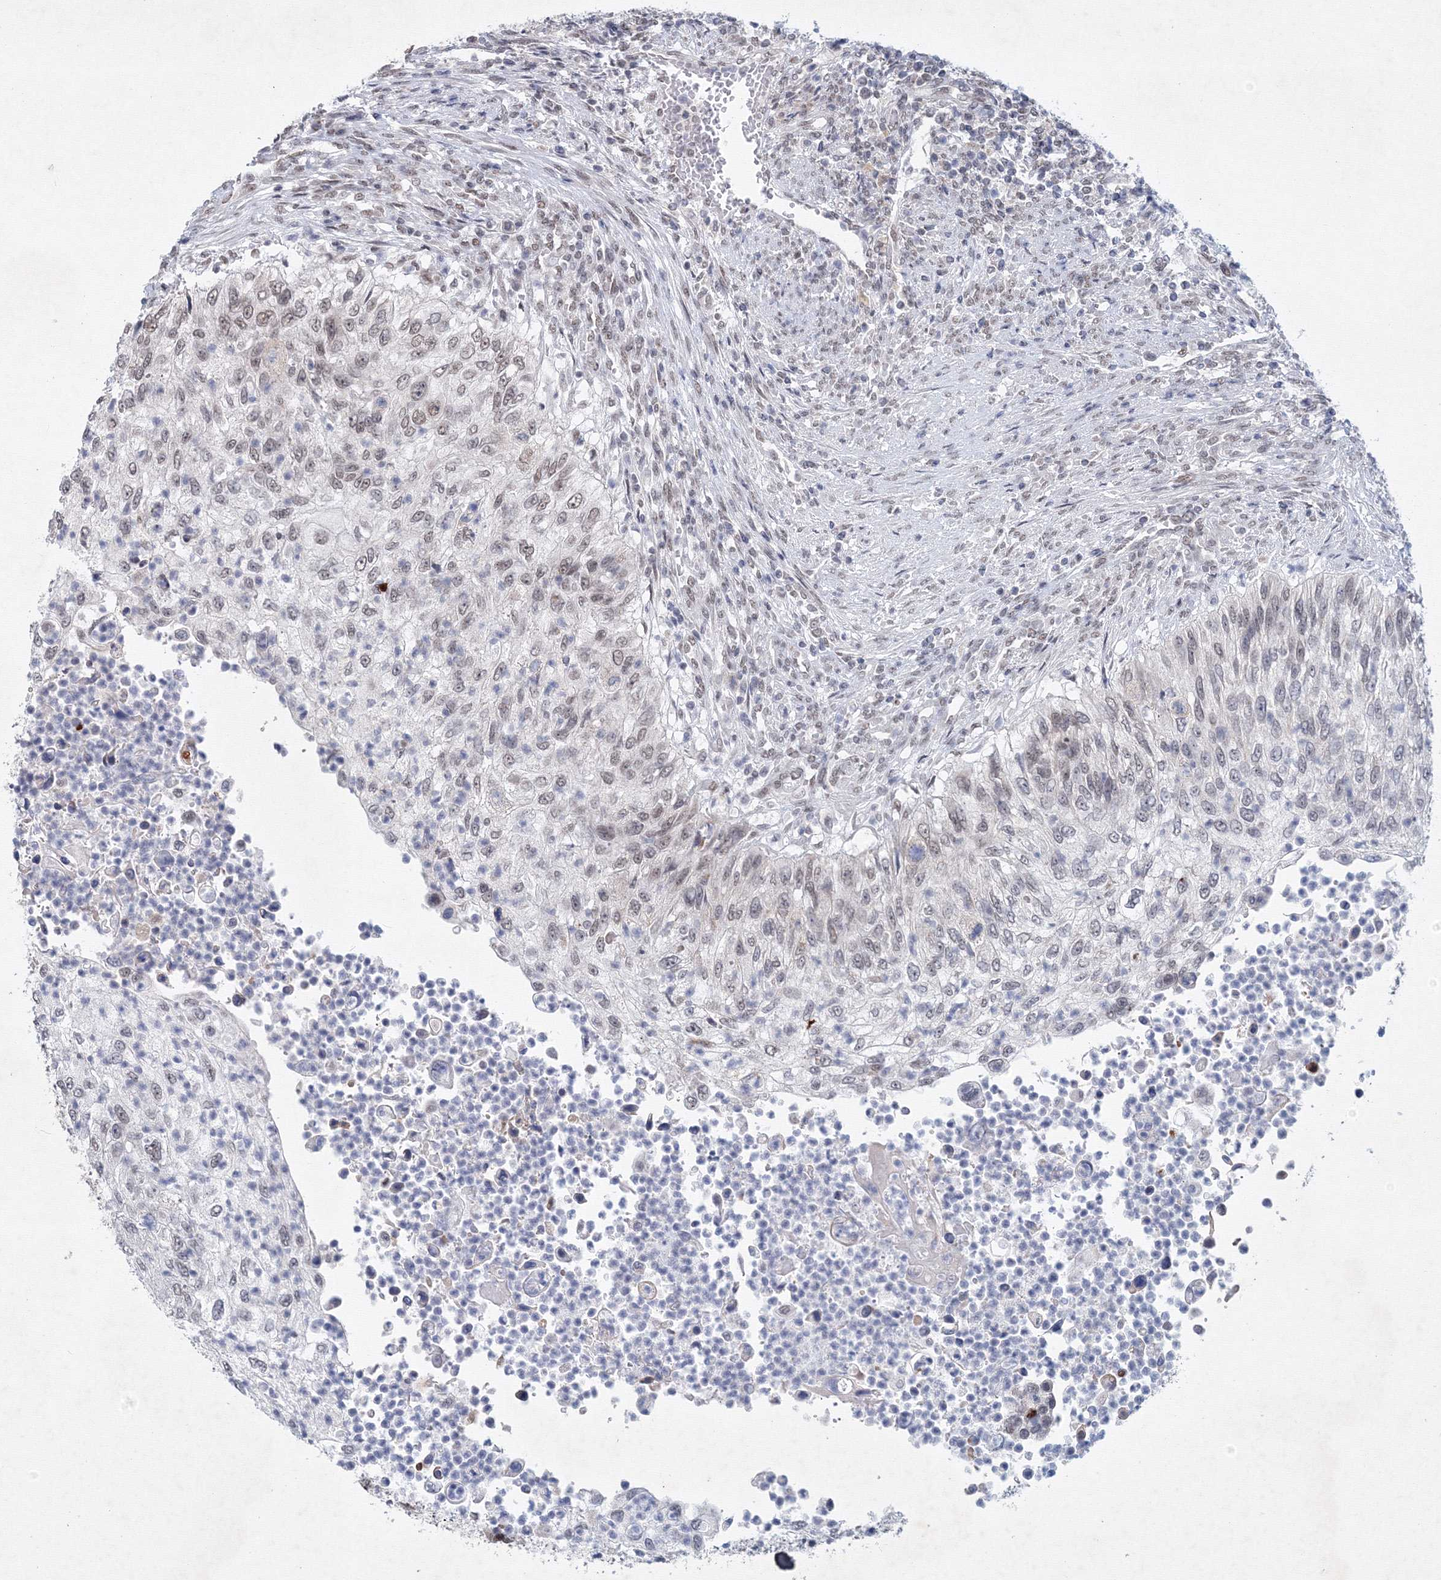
{"staining": {"intensity": "weak", "quantity": "25%-75%", "location": "nuclear"}, "tissue": "urothelial cancer", "cell_type": "Tumor cells", "image_type": "cancer", "snomed": [{"axis": "morphology", "description": "Urothelial carcinoma, High grade"}, {"axis": "topography", "description": "Urinary bladder"}], "caption": "Urothelial carcinoma (high-grade) was stained to show a protein in brown. There is low levels of weak nuclear staining in about 25%-75% of tumor cells.", "gene": "SF3B6", "patient": {"sex": "female", "age": 60}}